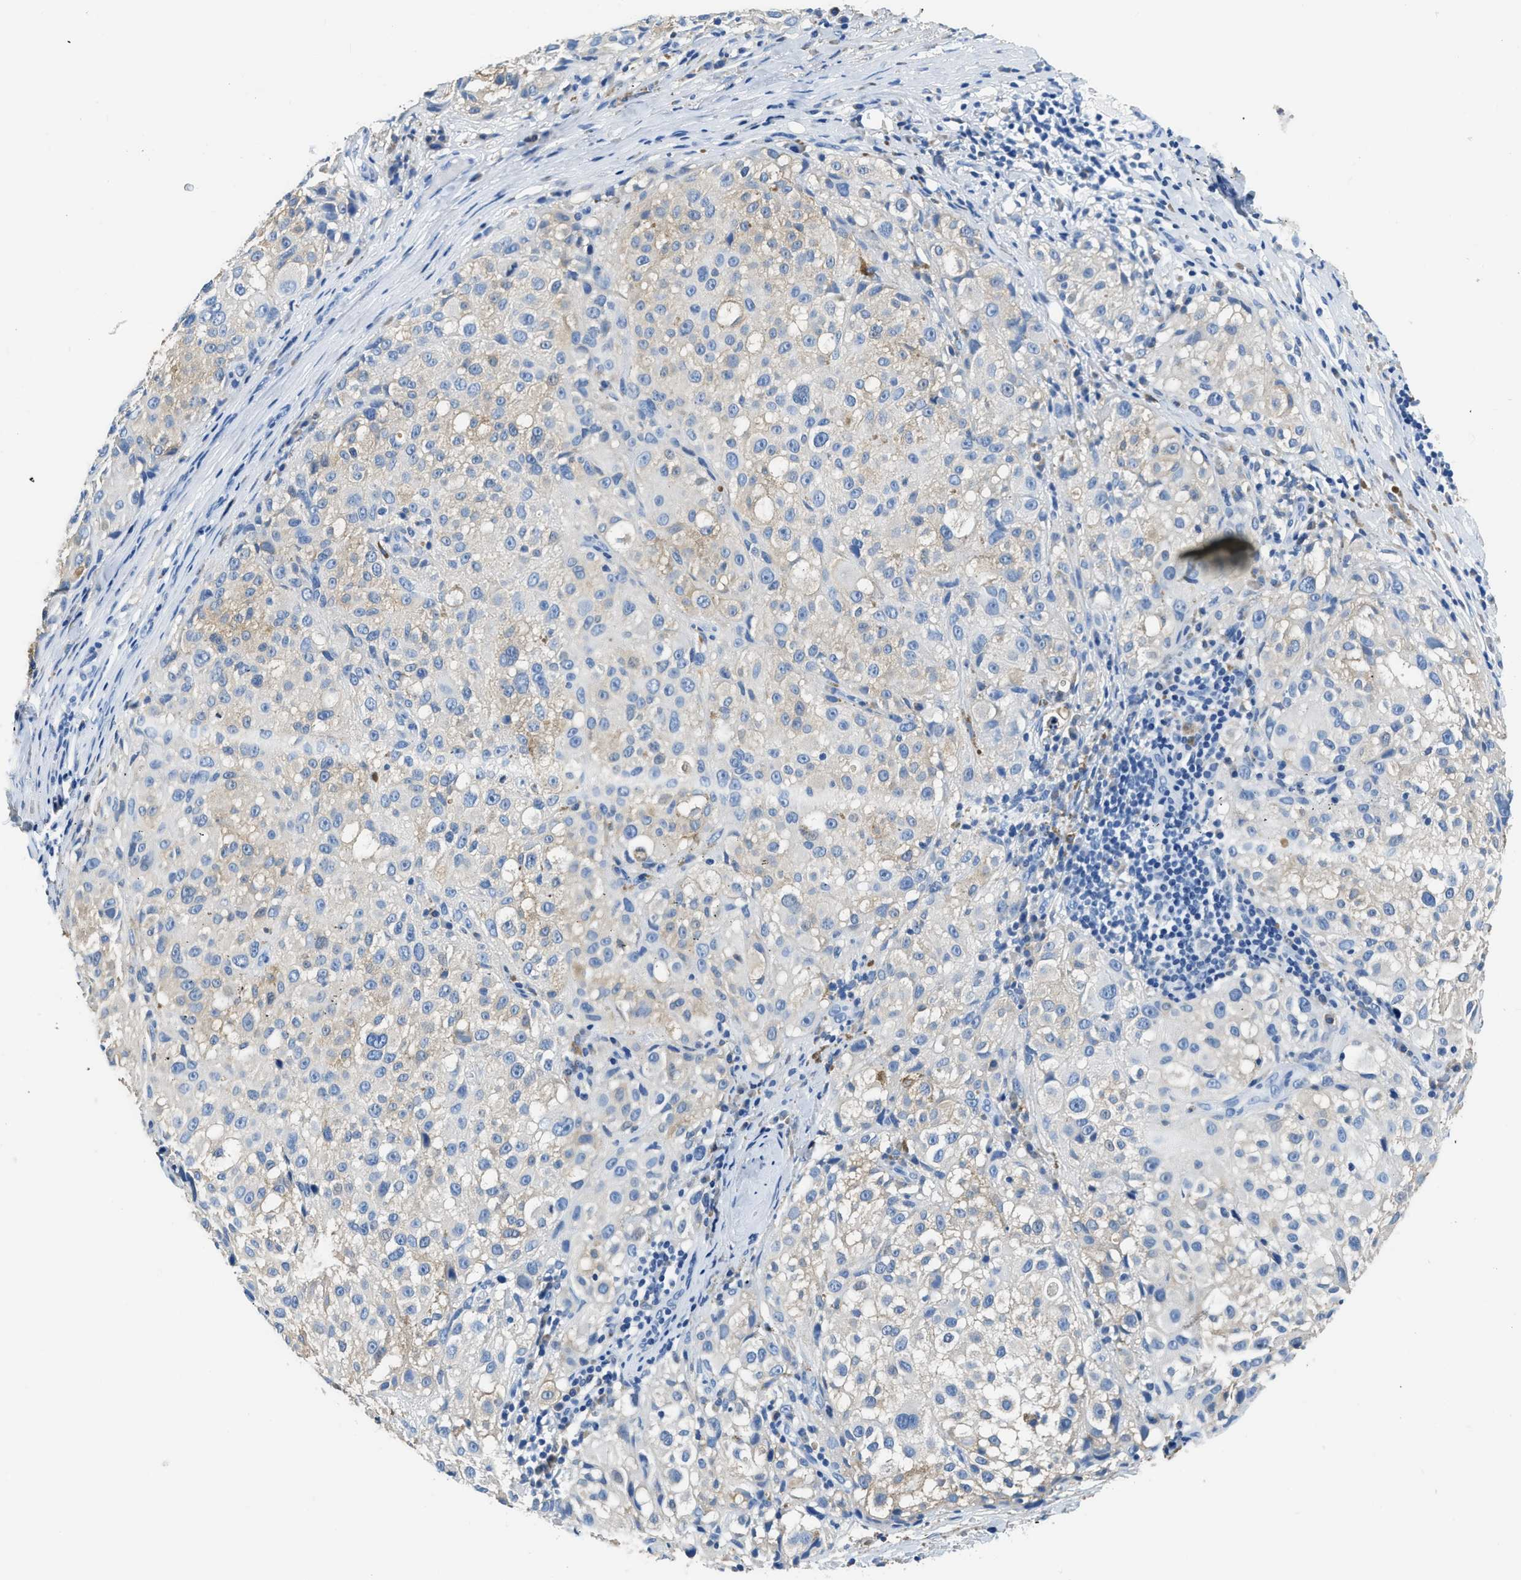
{"staining": {"intensity": "weak", "quantity": "25%-75%", "location": "cytoplasmic/membranous"}, "tissue": "melanoma", "cell_type": "Tumor cells", "image_type": "cancer", "snomed": [{"axis": "morphology", "description": "Necrosis, NOS"}, {"axis": "morphology", "description": "Malignant melanoma, NOS"}, {"axis": "topography", "description": "Skin"}], "caption": "Immunohistochemistry (IHC) micrograph of neoplastic tissue: melanoma stained using immunohistochemistry exhibits low levels of weak protein expression localized specifically in the cytoplasmic/membranous of tumor cells, appearing as a cytoplasmic/membranous brown color.", "gene": "ZDHHC13", "patient": {"sex": "female", "age": 87}}